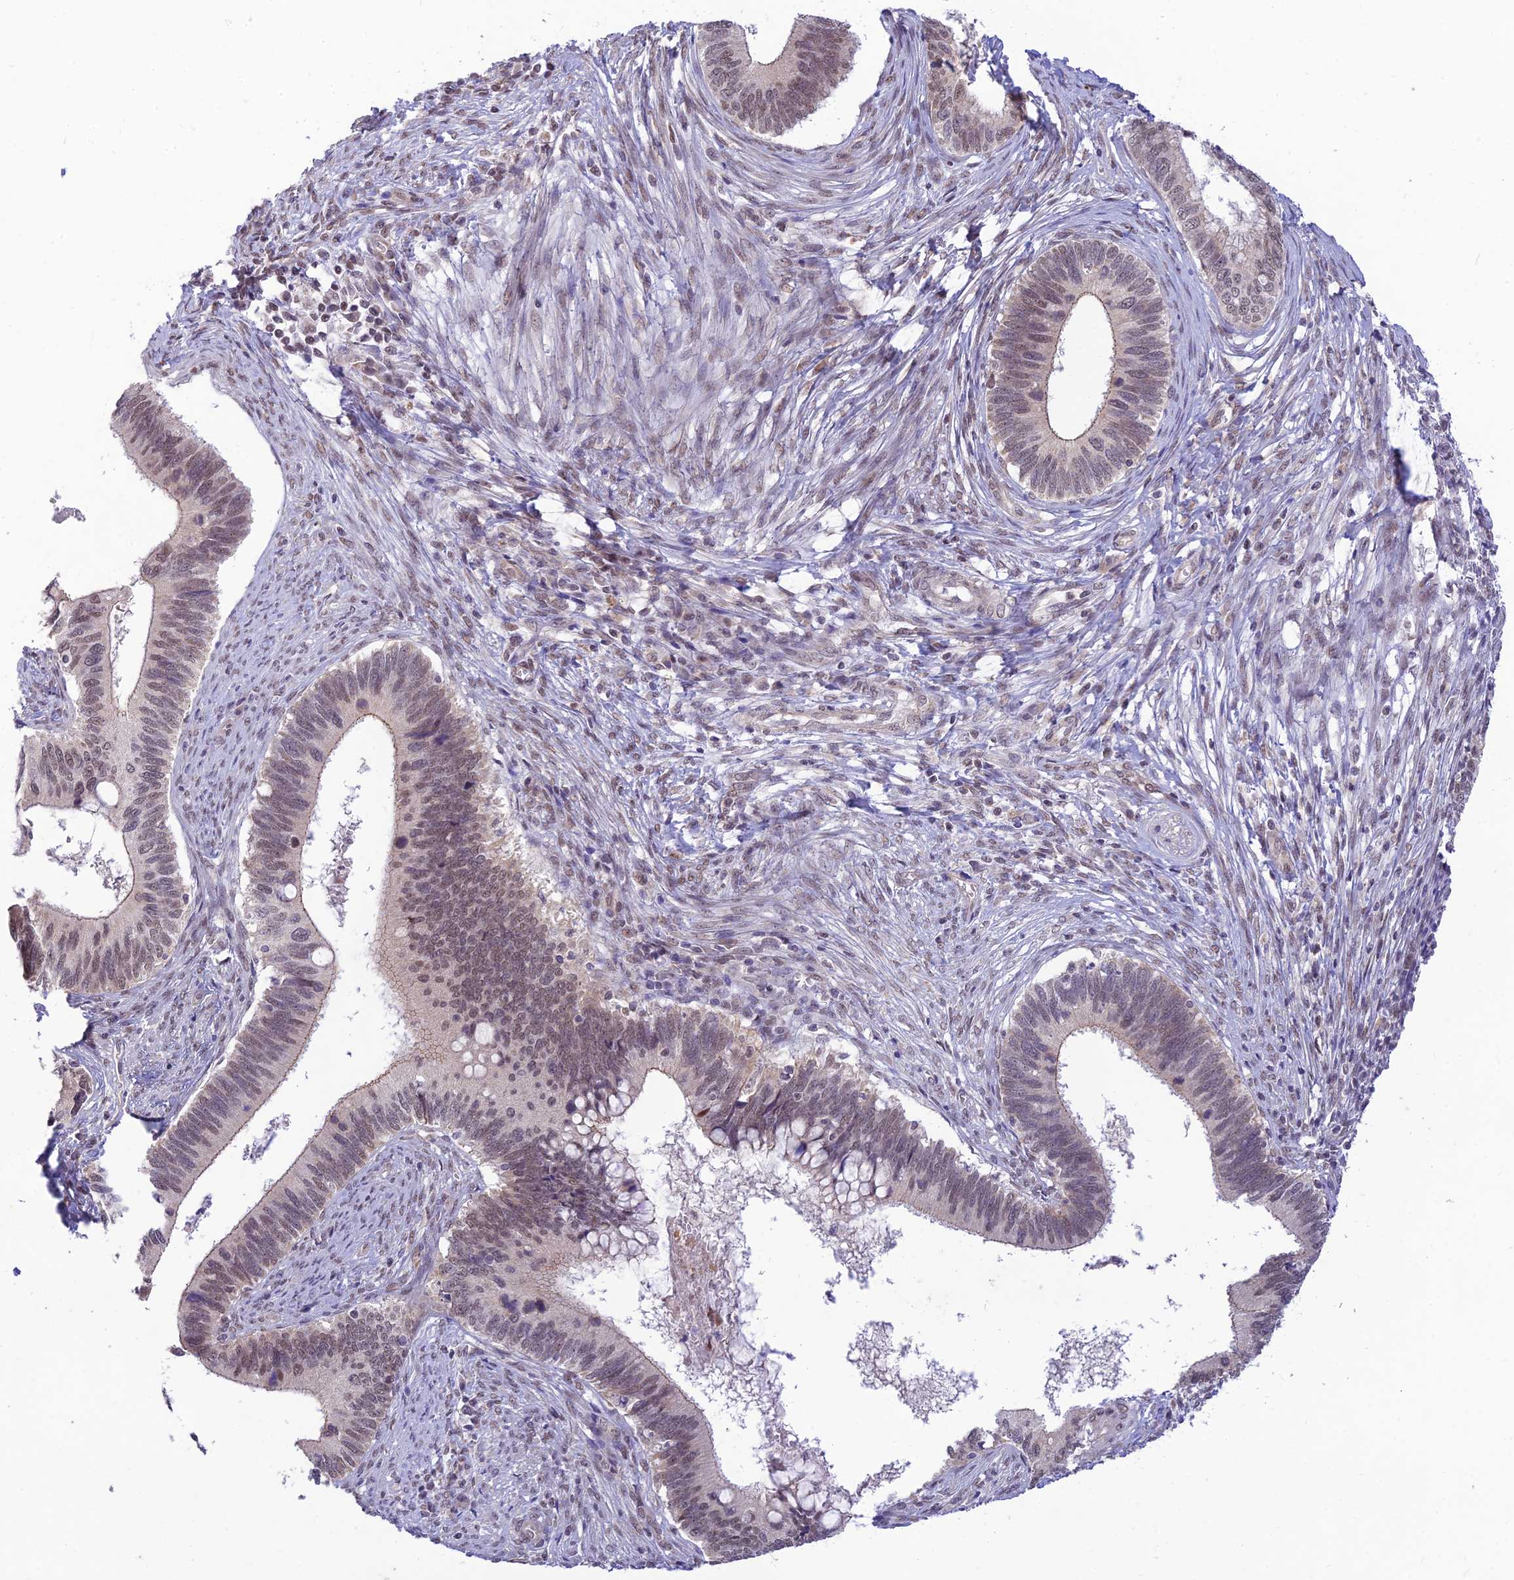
{"staining": {"intensity": "moderate", "quantity": "25%-75%", "location": "nuclear"}, "tissue": "cervical cancer", "cell_type": "Tumor cells", "image_type": "cancer", "snomed": [{"axis": "morphology", "description": "Adenocarcinoma, NOS"}, {"axis": "topography", "description": "Cervix"}], "caption": "Immunohistochemistry (DAB) staining of adenocarcinoma (cervical) demonstrates moderate nuclear protein staining in about 25%-75% of tumor cells. (IHC, brightfield microscopy, high magnification).", "gene": "MICOS13", "patient": {"sex": "female", "age": 42}}